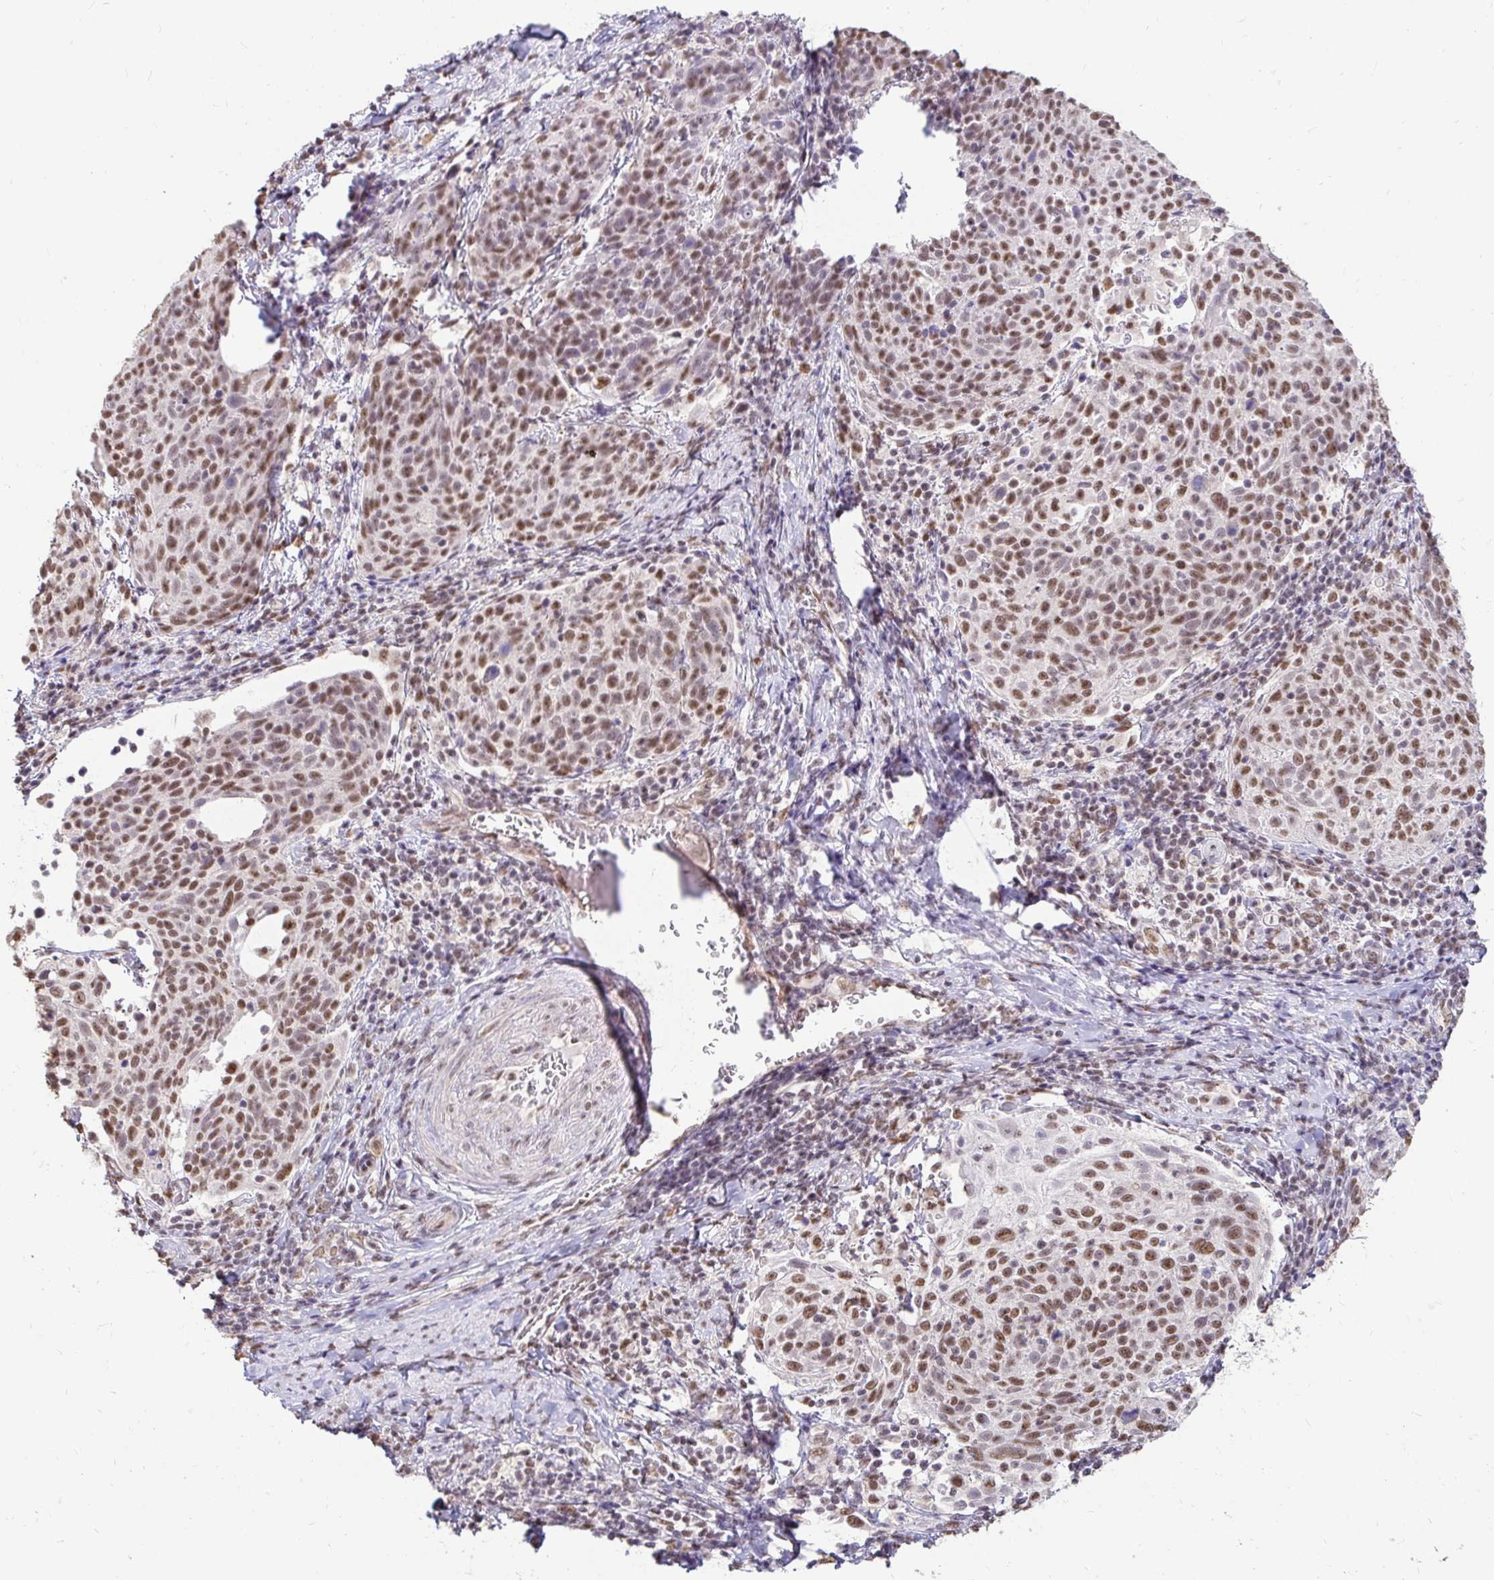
{"staining": {"intensity": "strong", "quantity": ">75%", "location": "nuclear"}, "tissue": "cervical cancer", "cell_type": "Tumor cells", "image_type": "cancer", "snomed": [{"axis": "morphology", "description": "Squamous cell carcinoma, NOS"}, {"axis": "topography", "description": "Cervix"}], "caption": "Immunohistochemical staining of cervical squamous cell carcinoma displays high levels of strong nuclear protein positivity in about >75% of tumor cells. (IHC, brightfield microscopy, high magnification).", "gene": "RIMS4", "patient": {"sex": "female", "age": 61}}